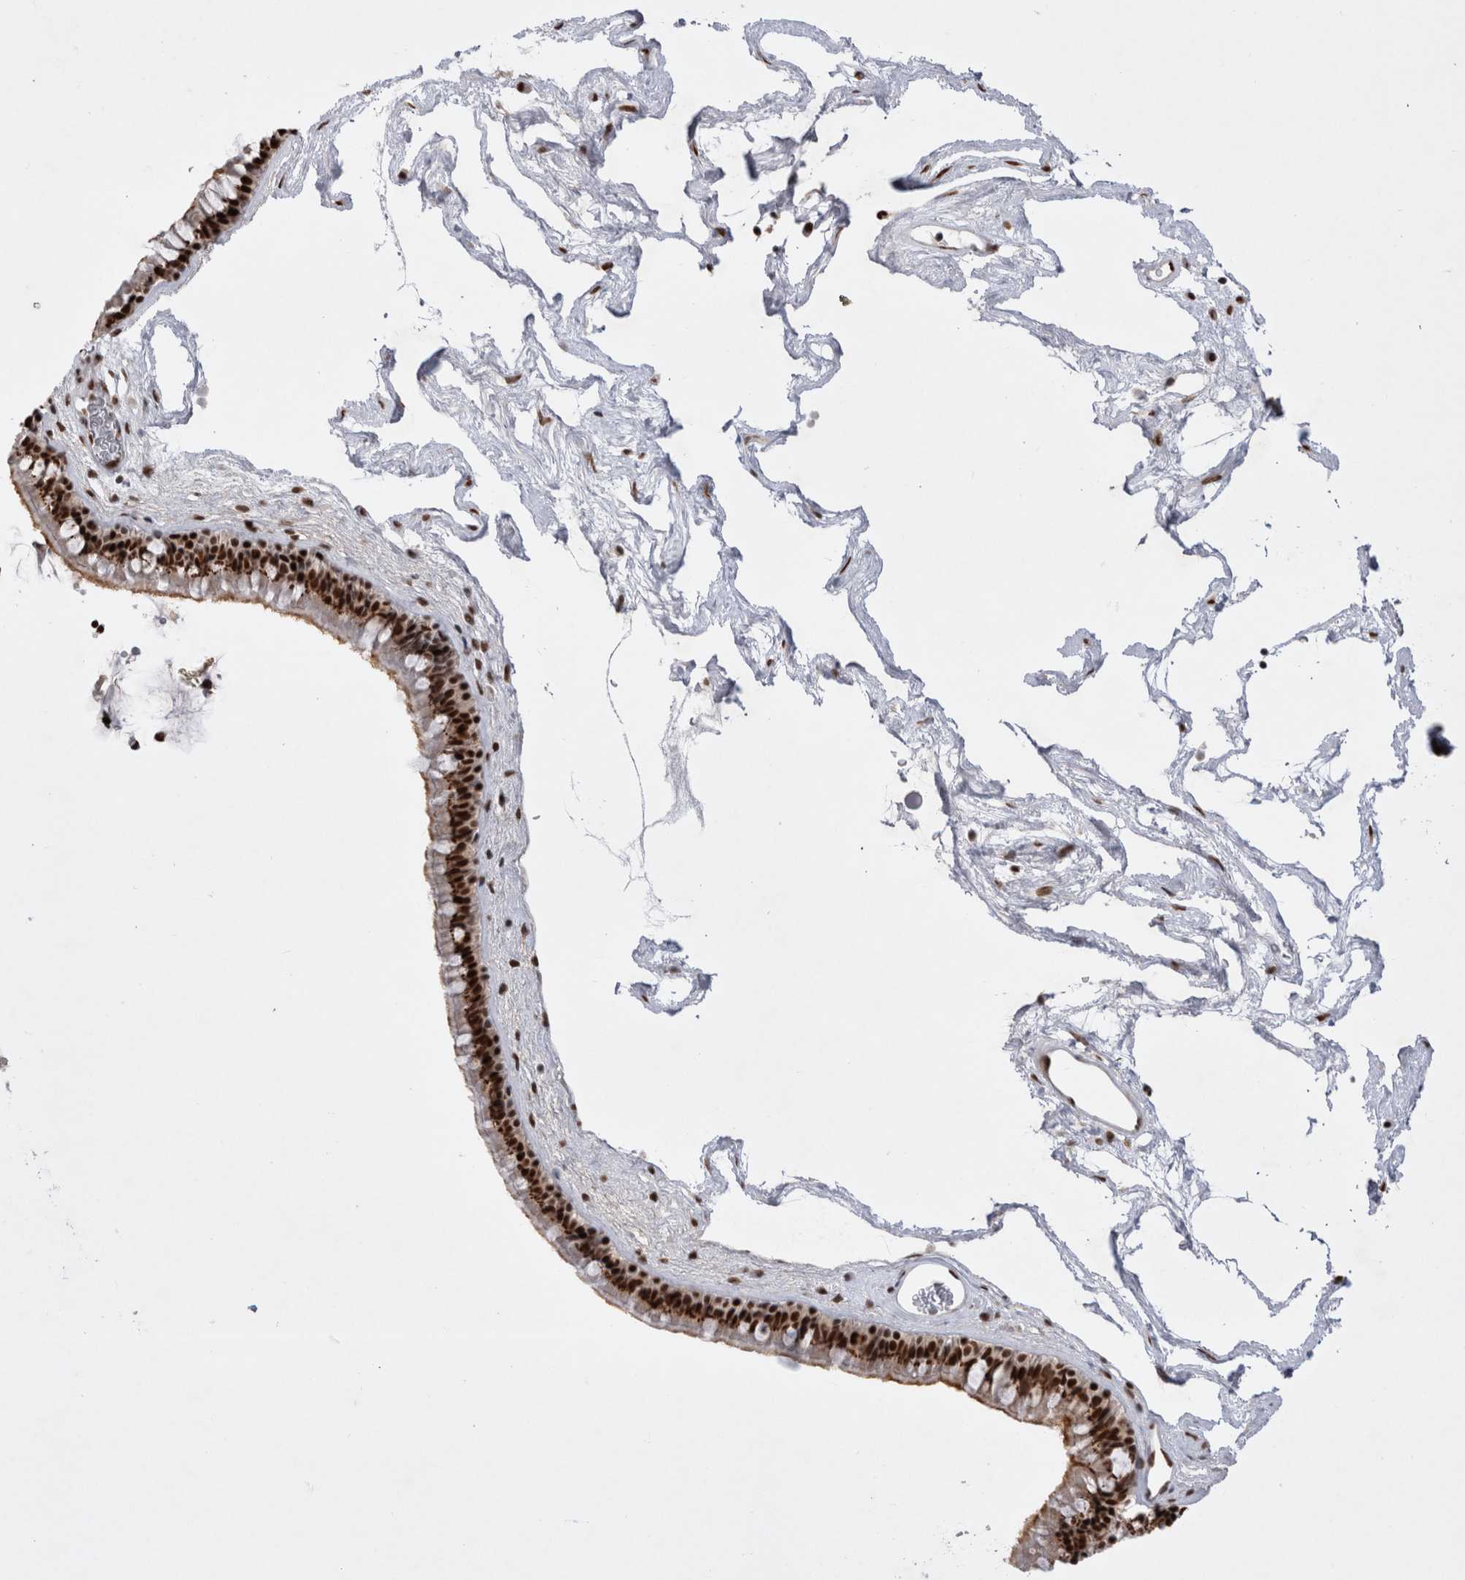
{"staining": {"intensity": "strong", "quantity": ">75%", "location": "nuclear"}, "tissue": "nasopharynx", "cell_type": "Respiratory epithelial cells", "image_type": "normal", "snomed": [{"axis": "morphology", "description": "Normal tissue, NOS"}, {"axis": "morphology", "description": "Inflammation, NOS"}, {"axis": "topography", "description": "Nasopharynx"}], "caption": "Respiratory epithelial cells reveal high levels of strong nuclear positivity in about >75% of cells in unremarkable human nasopharynx. The protein is stained brown, and the nuclei are stained in blue (DAB IHC with brightfield microscopy, high magnification).", "gene": "EYA2", "patient": {"sex": "male", "age": 48}}